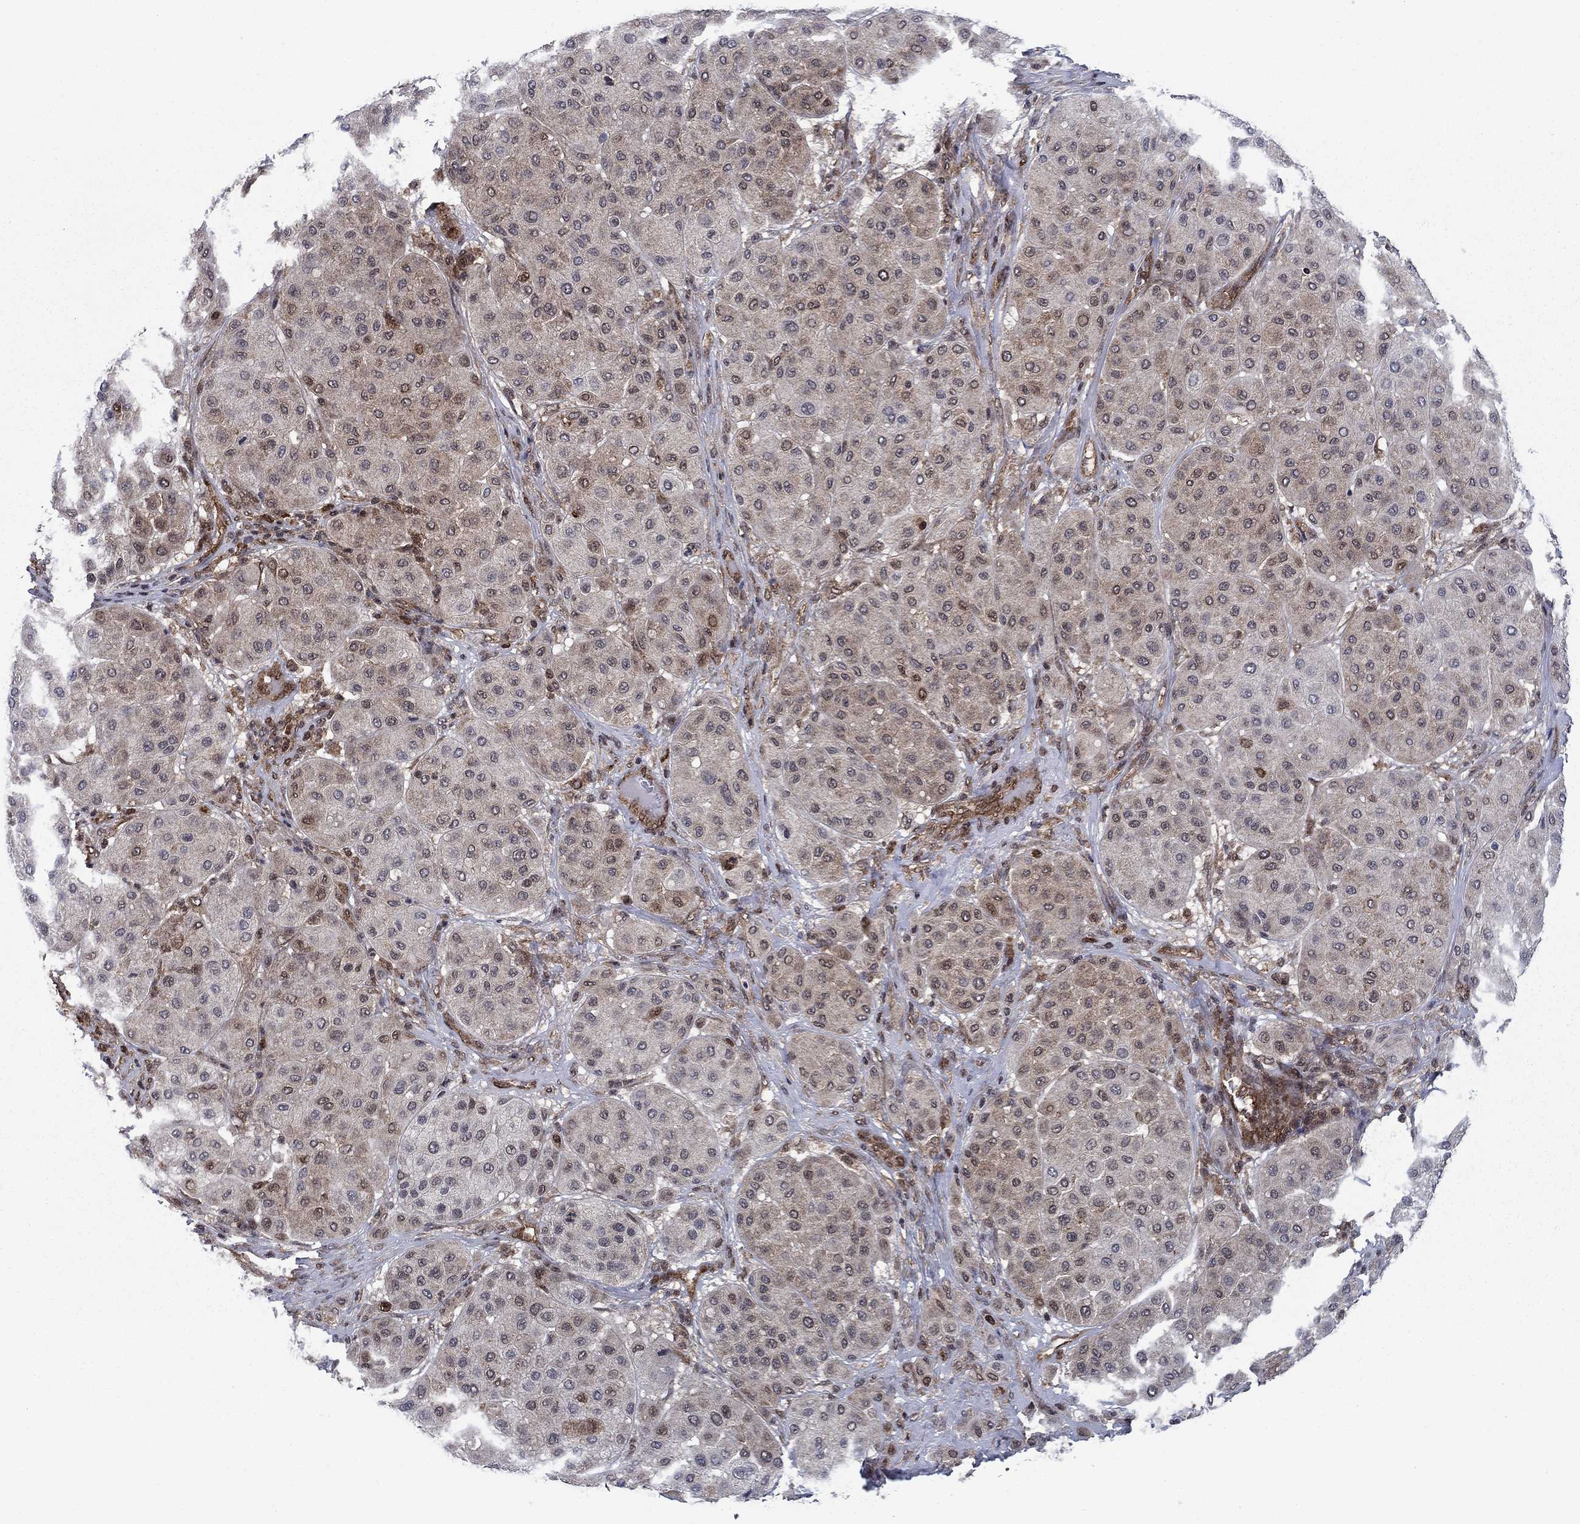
{"staining": {"intensity": "weak", "quantity": "25%-75%", "location": "cytoplasmic/membranous"}, "tissue": "melanoma", "cell_type": "Tumor cells", "image_type": "cancer", "snomed": [{"axis": "morphology", "description": "Malignant melanoma, Metastatic site"}, {"axis": "topography", "description": "Smooth muscle"}], "caption": "Immunohistochemical staining of melanoma displays low levels of weak cytoplasmic/membranous staining in approximately 25%-75% of tumor cells. (DAB (3,3'-diaminobenzidine) IHC with brightfield microscopy, high magnification).", "gene": "DNAJA1", "patient": {"sex": "male", "age": 41}}